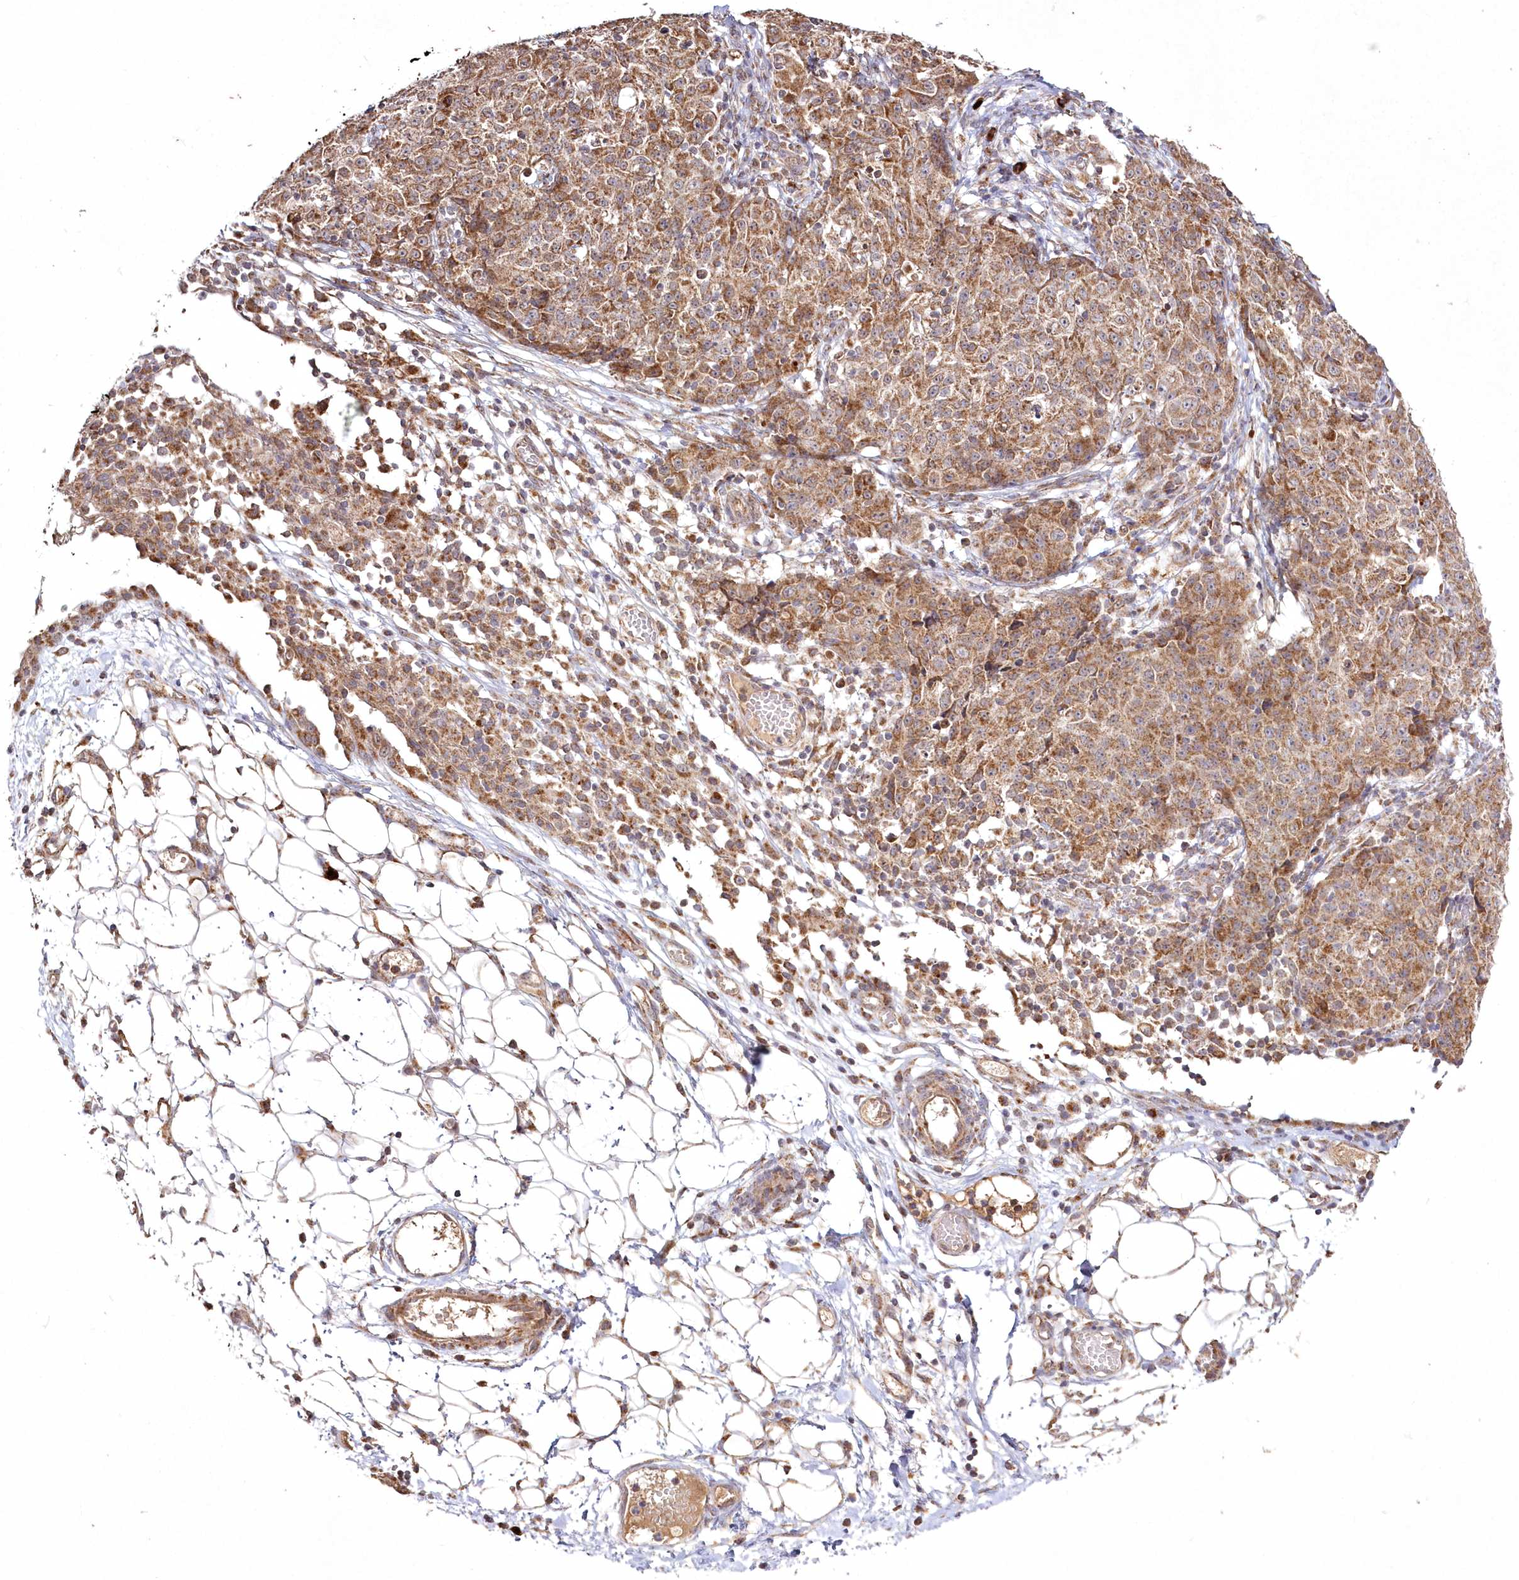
{"staining": {"intensity": "moderate", "quantity": ">75%", "location": "cytoplasmic/membranous"}, "tissue": "ovarian cancer", "cell_type": "Tumor cells", "image_type": "cancer", "snomed": [{"axis": "morphology", "description": "Carcinoma, endometroid"}, {"axis": "topography", "description": "Ovary"}], "caption": "A high-resolution micrograph shows immunohistochemistry (IHC) staining of ovarian cancer, which demonstrates moderate cytoplasmic/membranous expression in approximately >75% of tumor cells.", "gene": "PEX13", "patient": {"sex": "female", "age": 42}}